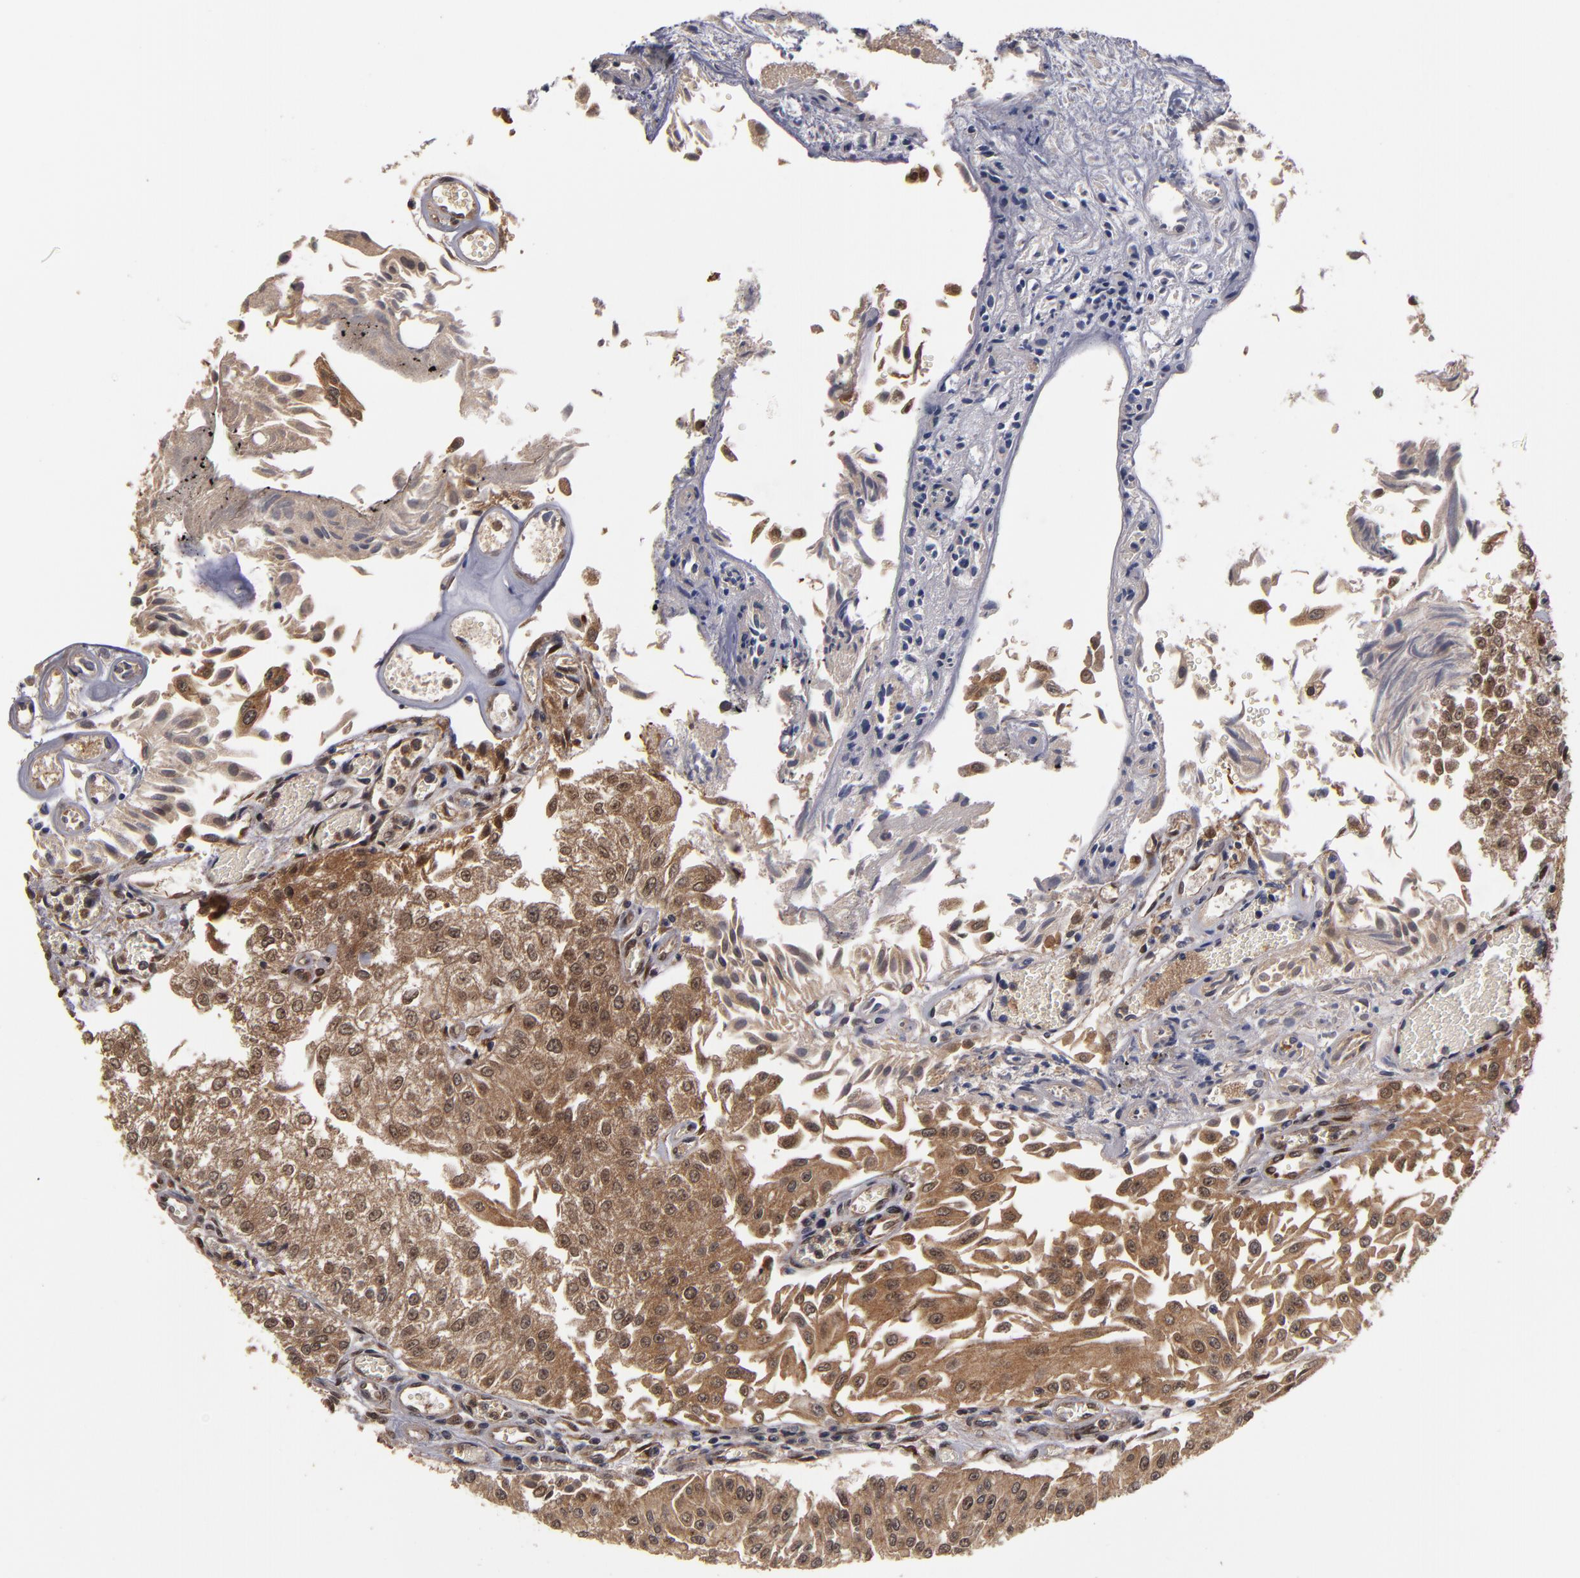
{"staining": {"intensity": "moderate", "quantity": ">75%", "location": "cytoplasmic/membranous"}, "tissue": "urothelial cancer", "cell_type": "Tumor cells", "image_type": "cancer", "snomed": [{"axis": "morphology", "description": "Urothelial carcinoma, Low grade"}, {"axis": "topography", "description": "Urinary bladder"}], "caption": "A brown stain labels moderate cytoplasmic/membranous expression of a protein in human urothelial carcinoma (low-grade) tumor cells.", "gene": "CUL5", "patient": {"sex": "male", "age": 86}}